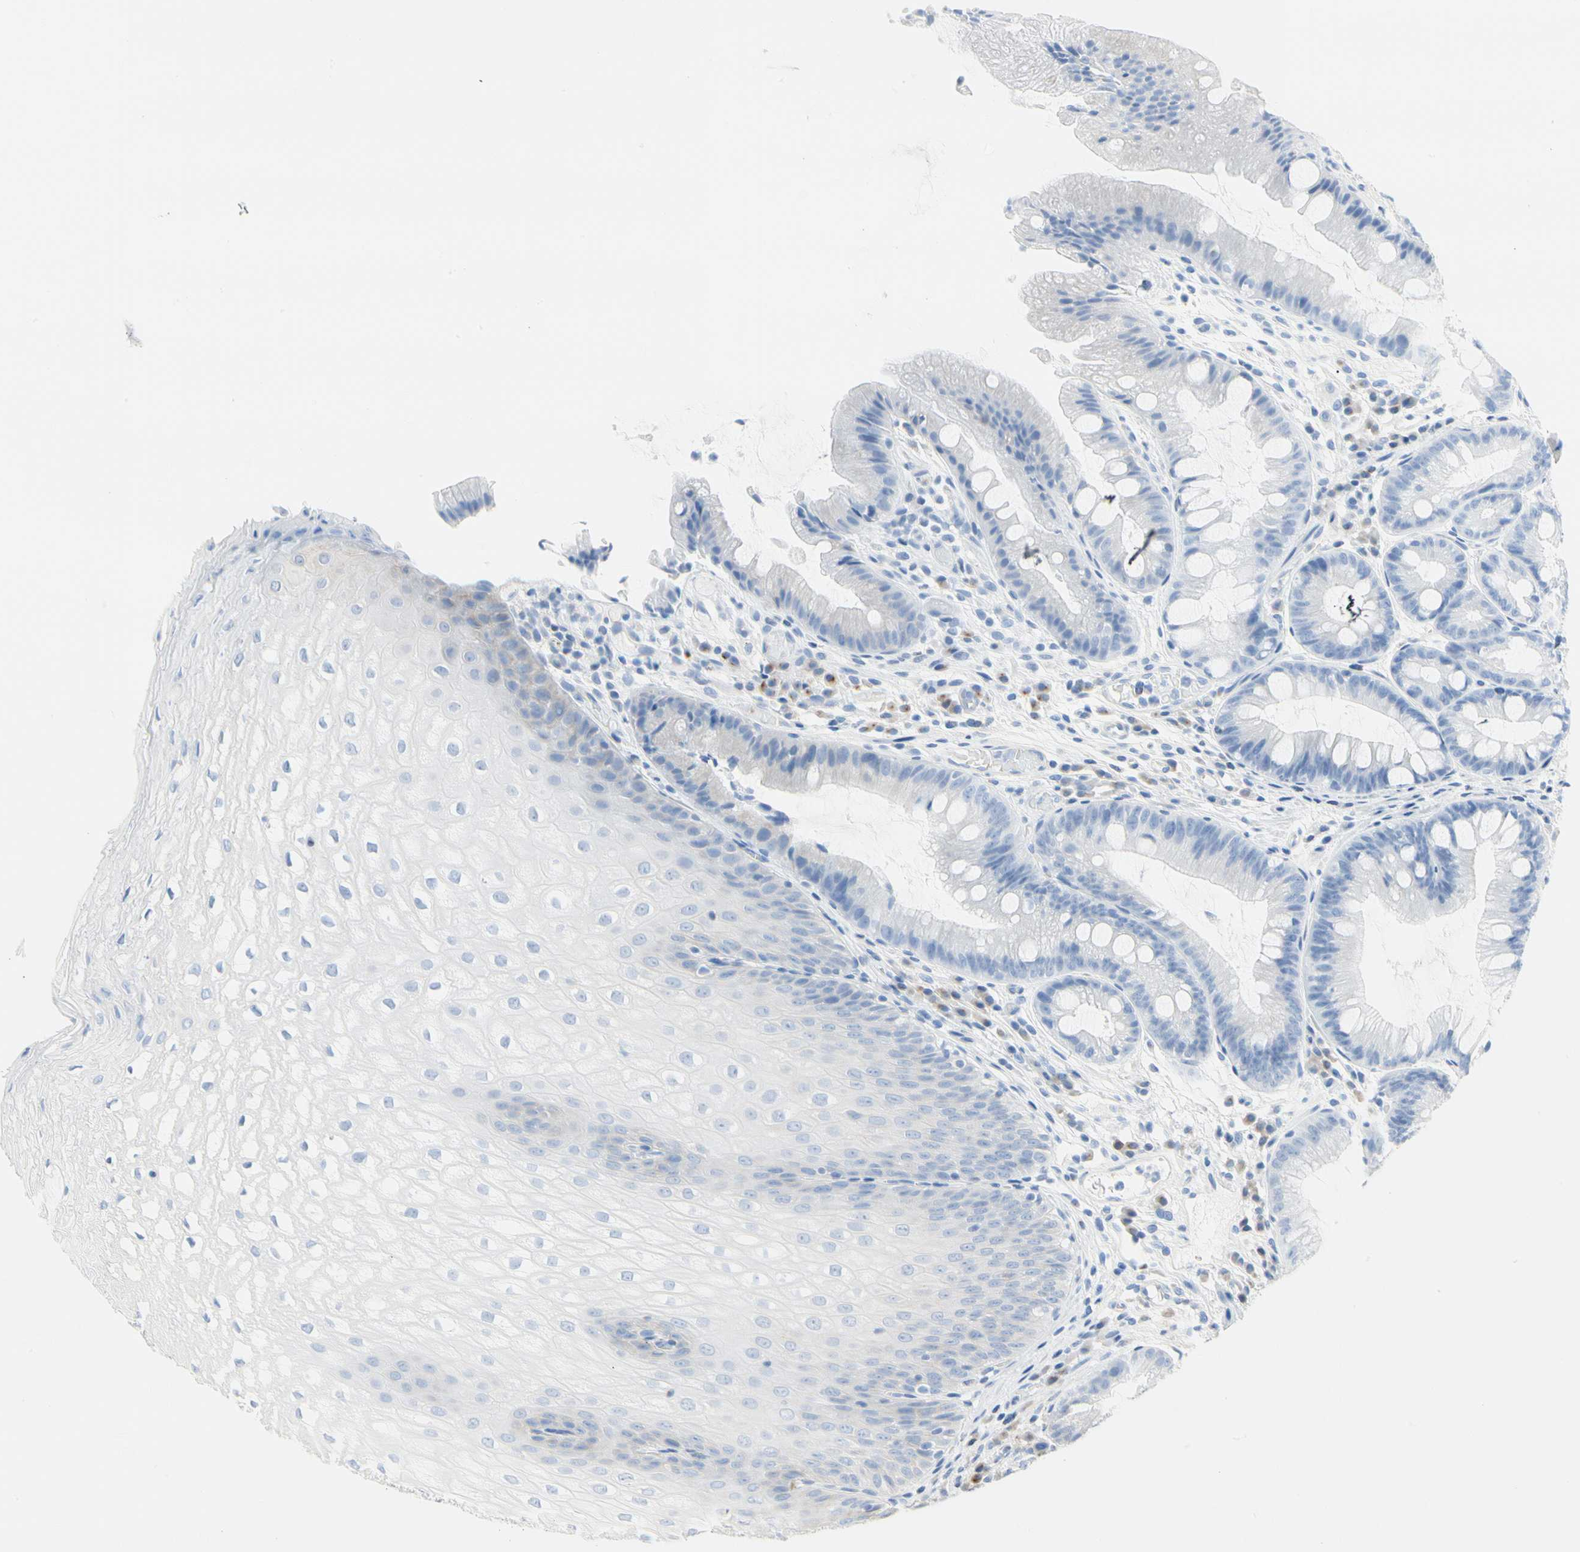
{"staining": {"intensity": "negative", "quantity": "none", "location": "none"}, "tissue": "stomach", "cell_type": "Glandular cells", "image_type": "normal", "snomed": [{"axis": "morphology", "description": "Normal tissue, NOS"}, {"axis": "topography", "description": "Stomach, upper"}], "caption": "A photomicrograph of stomach stained for a protein shows no brown staining in glandular cells. (Immunohistochemistry (ihc), brightfield microscopy, high magnification).", "gene": "TUBA1A", "patient": {"sex": "male", "age": 72}}